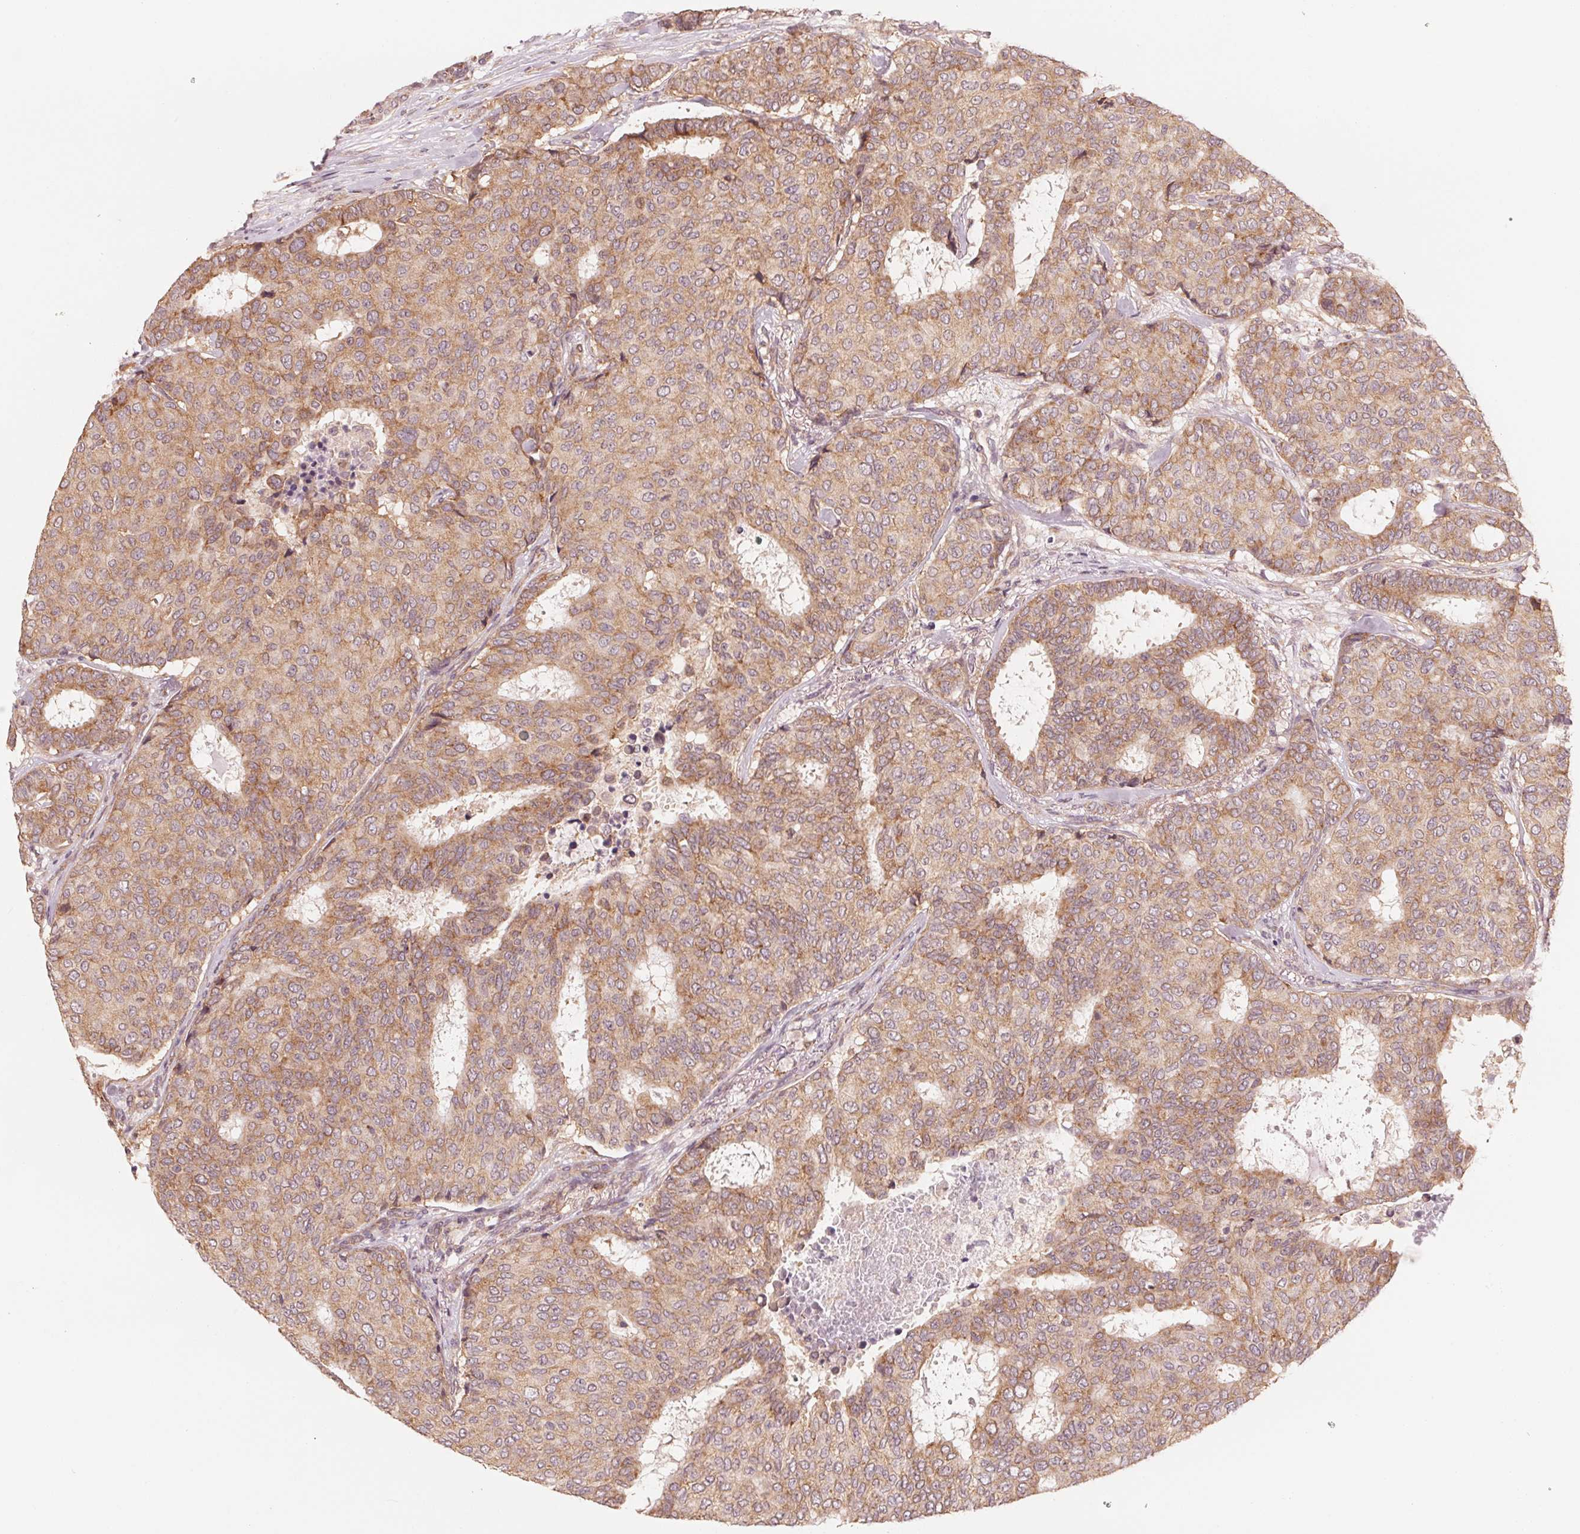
{"staining": {"intensity": "weak", "quantity": ">75%", "location": "cytoplasmic/membranous"}, "tissue": "breast cancer", "cell_type": "Tumor cells", "image_type": "cancer", "snomed": [{"axis": "morphology", "description": "Duct carcinoma"}, {"axis": "topography", "description": "Breast"}], "caption": "Protein expression by IHC shows weak cytoplasmic/membranous expression in approximately >75% of tumor cells in breast infiltrating ductal carcinoma.", "gene": "GIGYF2", "patient": {"sex": "female", "age": 75}}